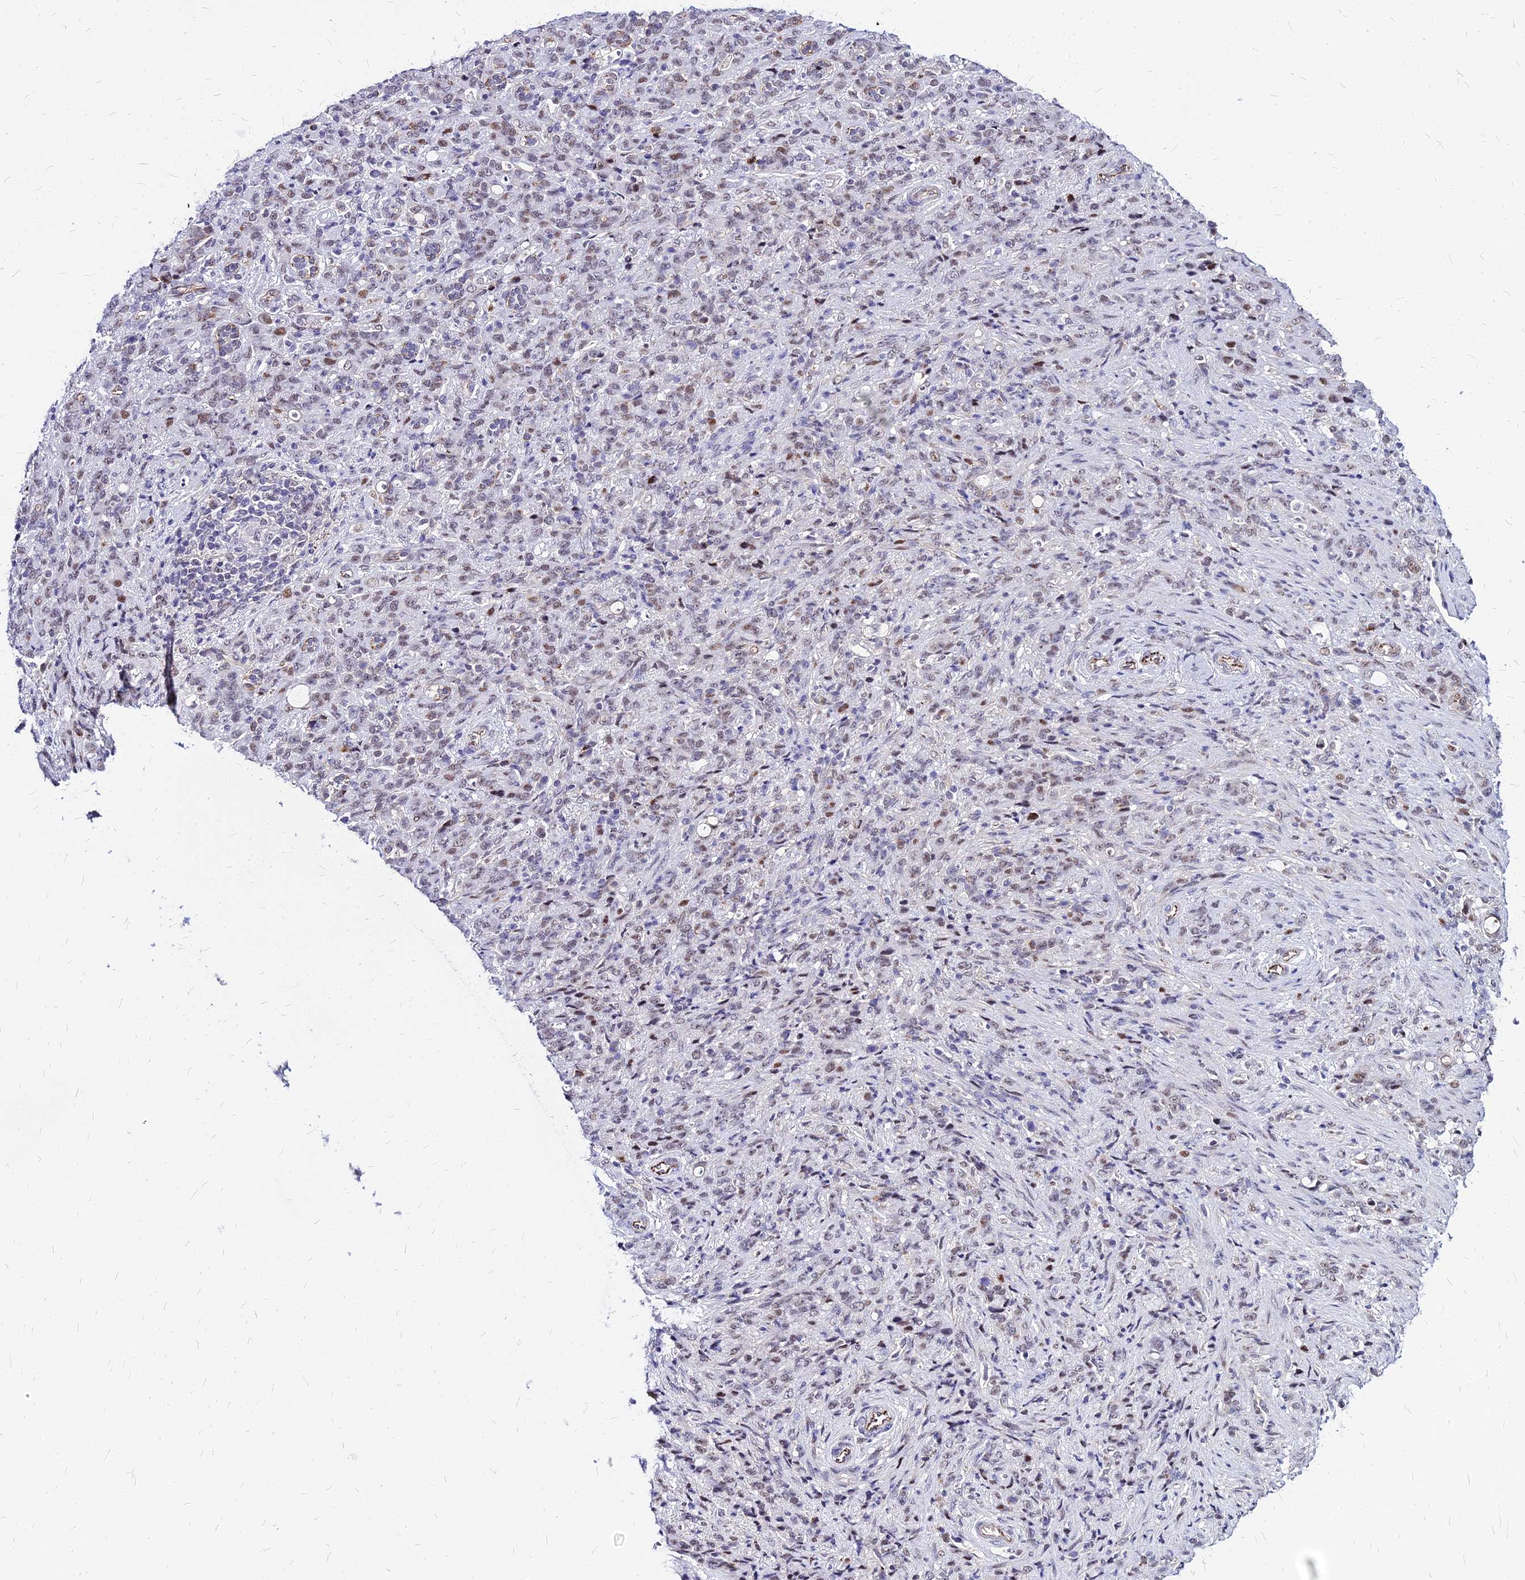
{"staining": {"intensity": "moderate", "quantity": "<25%", "location": "nuclear"}, "tissue": "stomach cancer", "cell_type": "Tumor cells", "image_type": "cancer", "snomed": [{"axis": "morphology", "description": "Adenocarcinoma, NOS"}, {"axis": "topography", "description": "Stomach"}], "caption": "Protein staining shows moderate nuclear positivity in approximately <25% of tumor cells in stomach adenocarcinoma. The staining was performed using DAB (3,3'-diaminobenzidine) to visualize the protein expression in brown, while the nuclei were stained in blue with hematoxylin (Magnification: 20x).", "gene": "FDX2", "patient": {"sex": "female", "age": 79}}